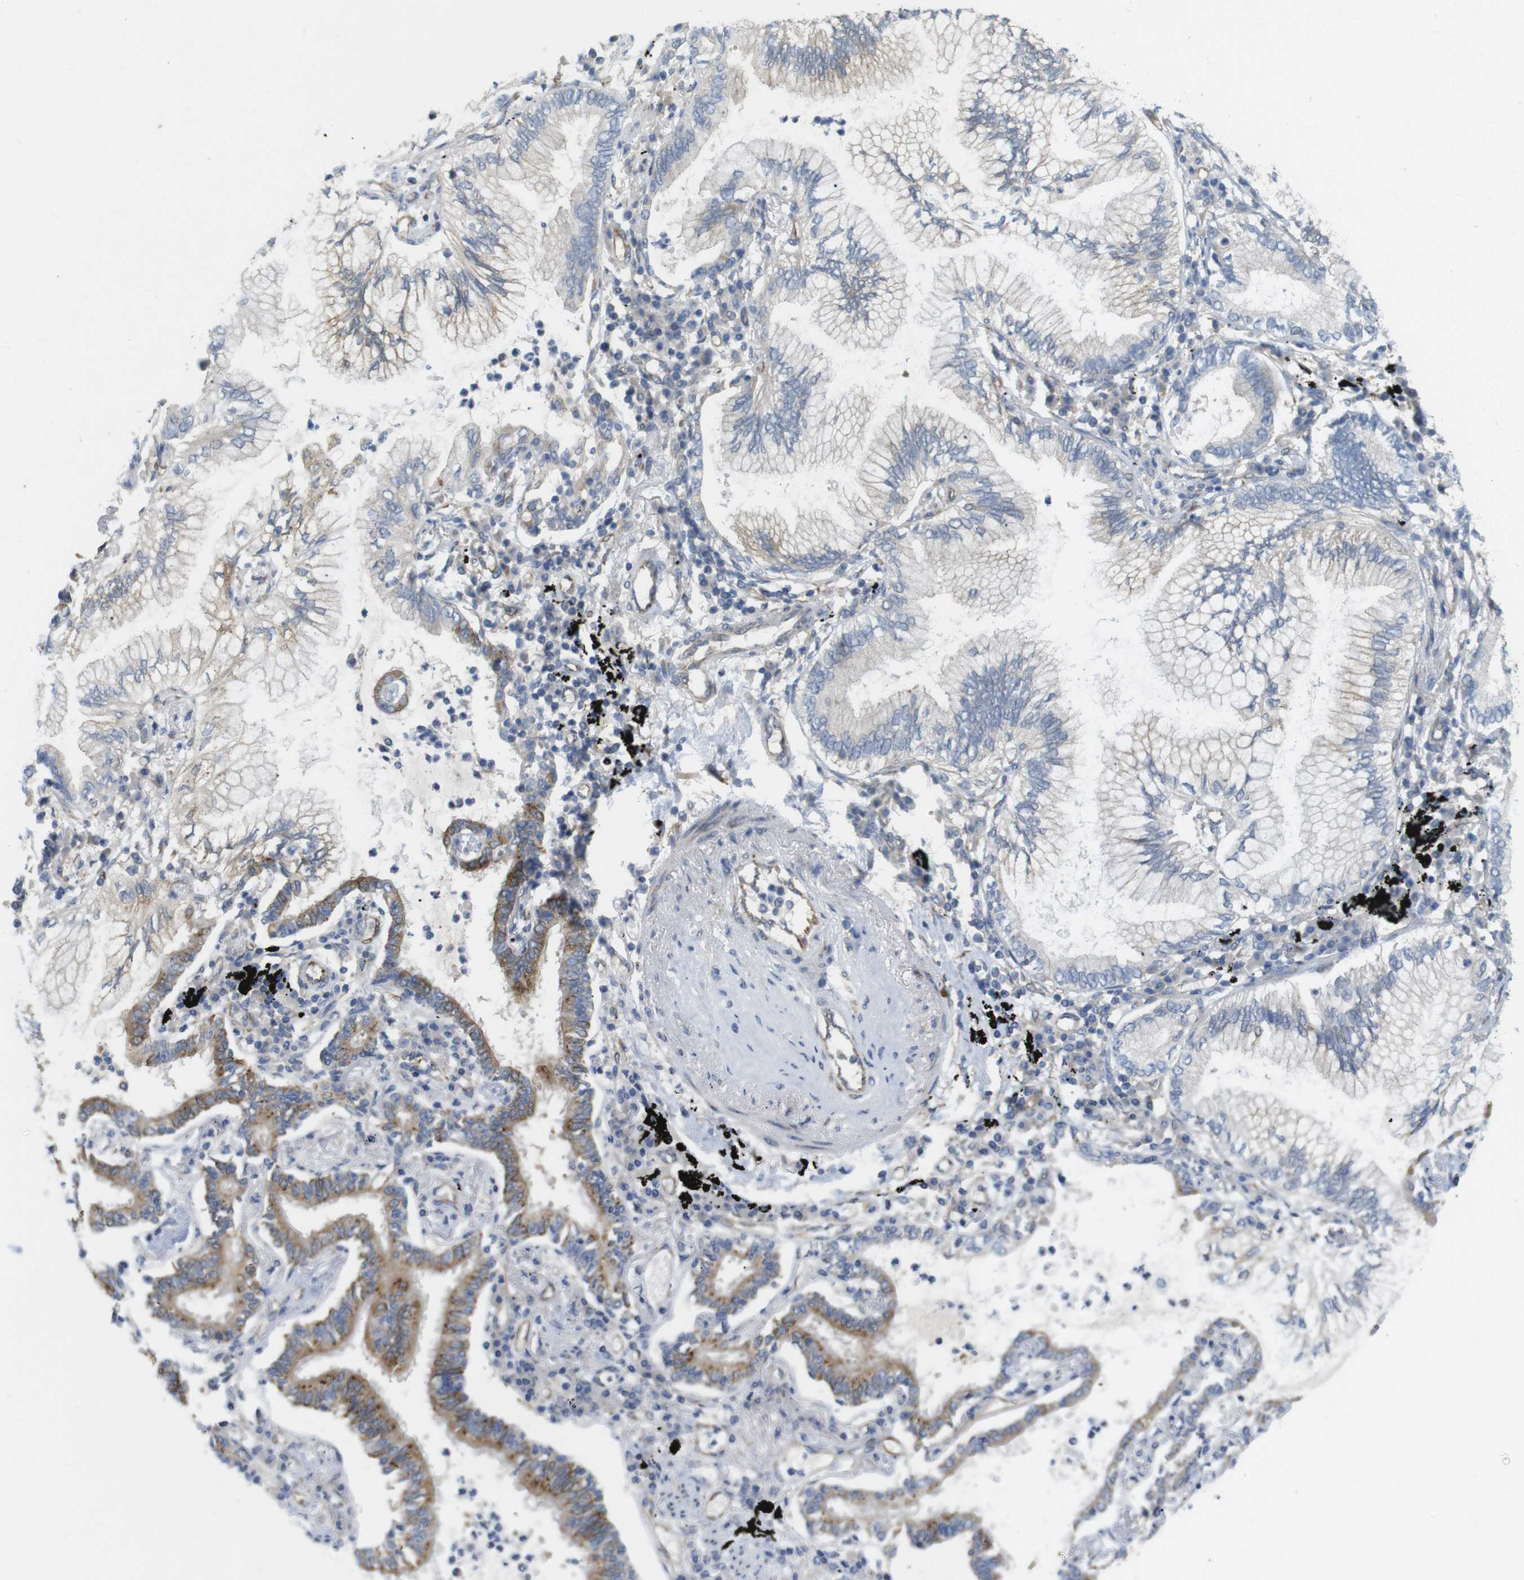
{"staining": {"intensity": "moderate", "quantity": "25%-75%", "location": "cytoplasmic/membranous"}, "tissue": "lung cancer", "cell_type": "Tumor cells", "image_type": "cancer", "snomed": [{"axis": "morphology", "description": "Normal tissue, NOS"}, {"axis": "morphology", "description": "Adenocarcinoma, NOS"}, {"axis": "topography", "description": "Bronchus"}, {"axis": "topography", "description": "Lung"}], "caption": "An image of human lung cancer (adenocarcinoma) stained for a protein shows moderate cytoplasmic/membranous brown staining in tumor cells.", "gene": "PCNX2", "patient": {"sex": "female", "age": 70}}